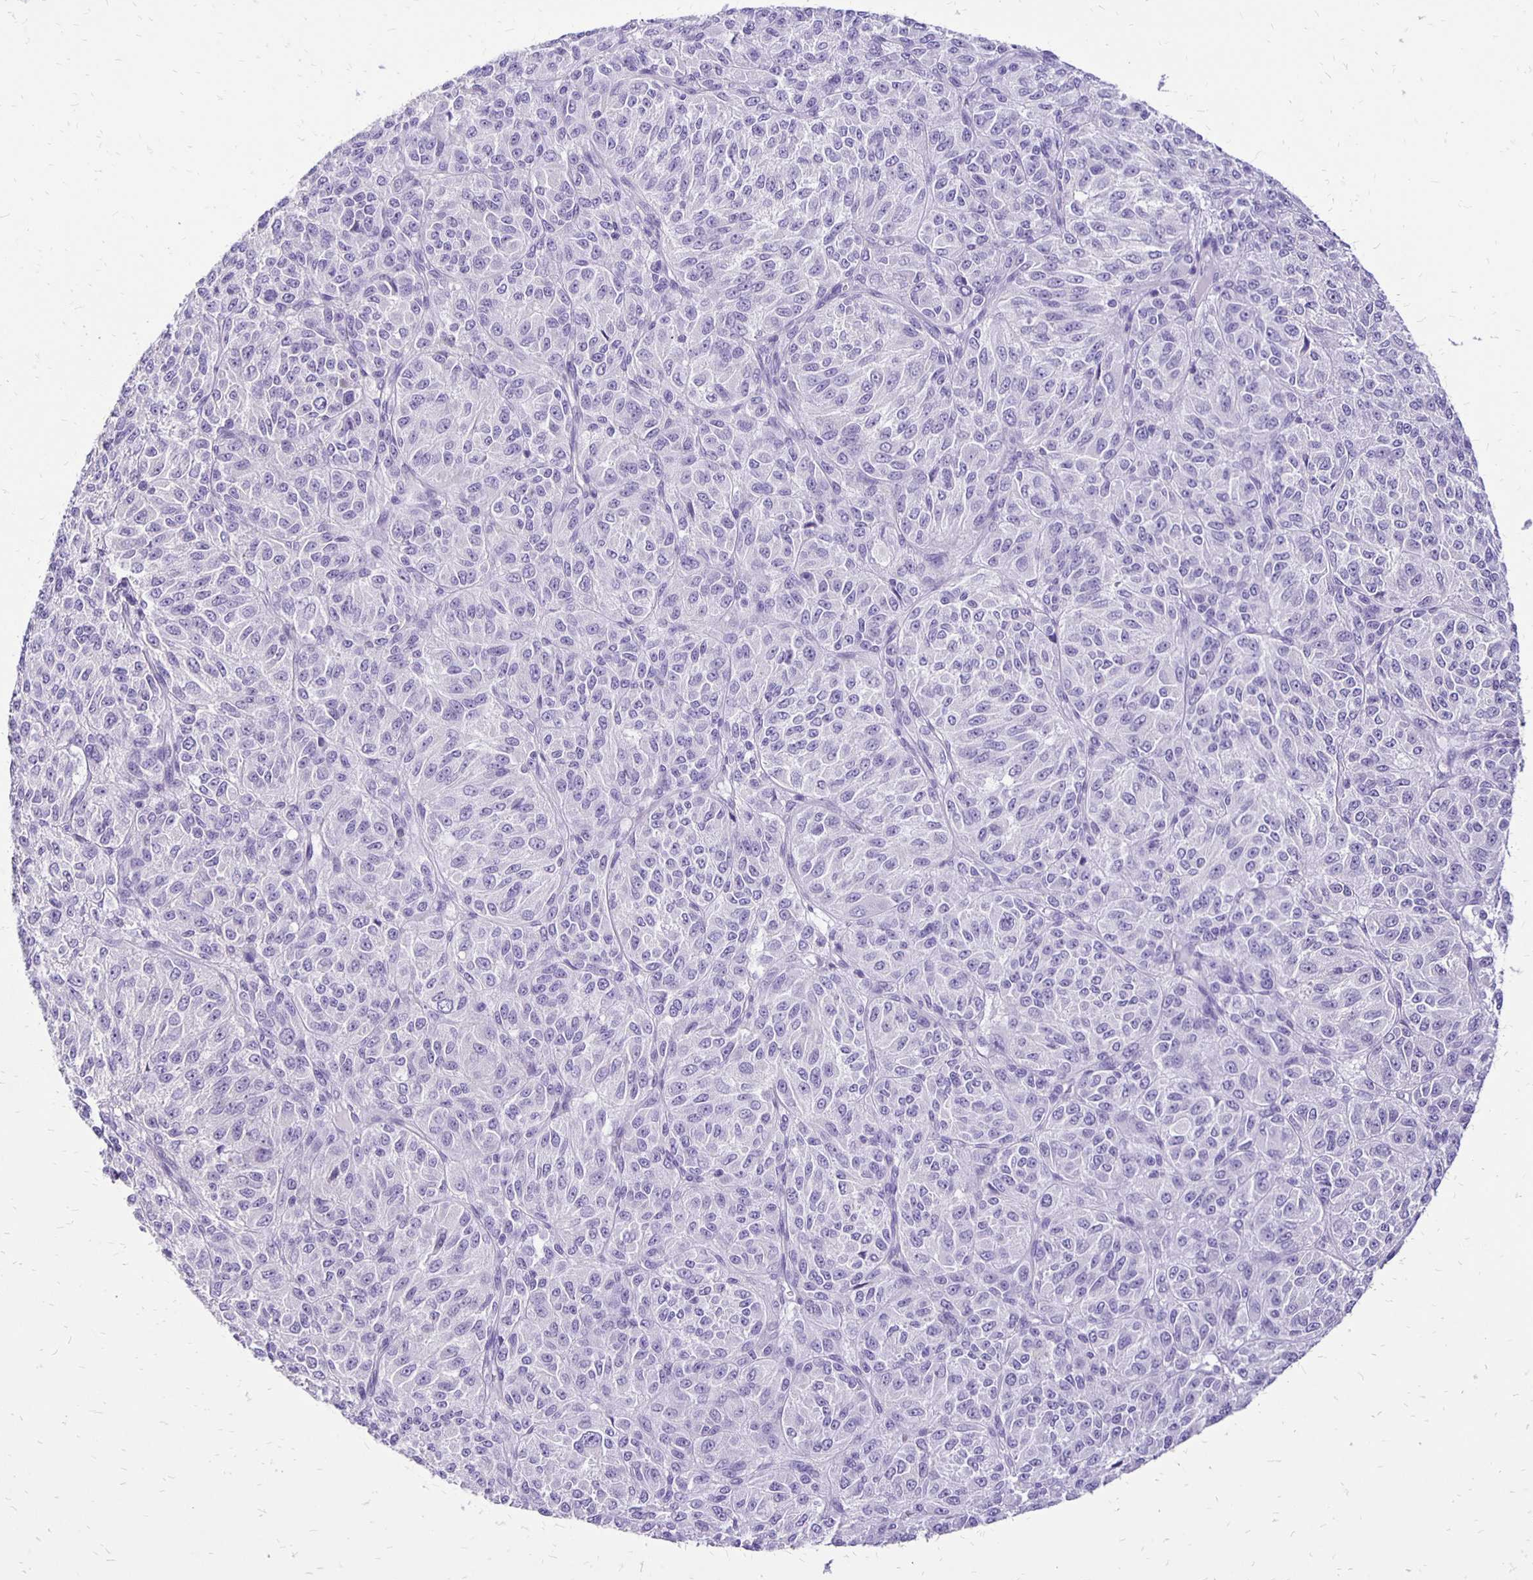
{"staining": {"intensity": "negative", "quantity": "none", "location": "none"}, "tissue": "melanoma", "cell_type": "Tumor cells", "image_type": "cancer", "snomed": [{"axis": "morphology", "description": "Malignant melanoma, Metastatic site"}, {"axis": "topography", "description": "Brain"}], "caption": "Tumor cells are negative for protein expression in human melanoma.", "gene": "ANKRD45", "patient": {"sex": "female", "age": 56}}